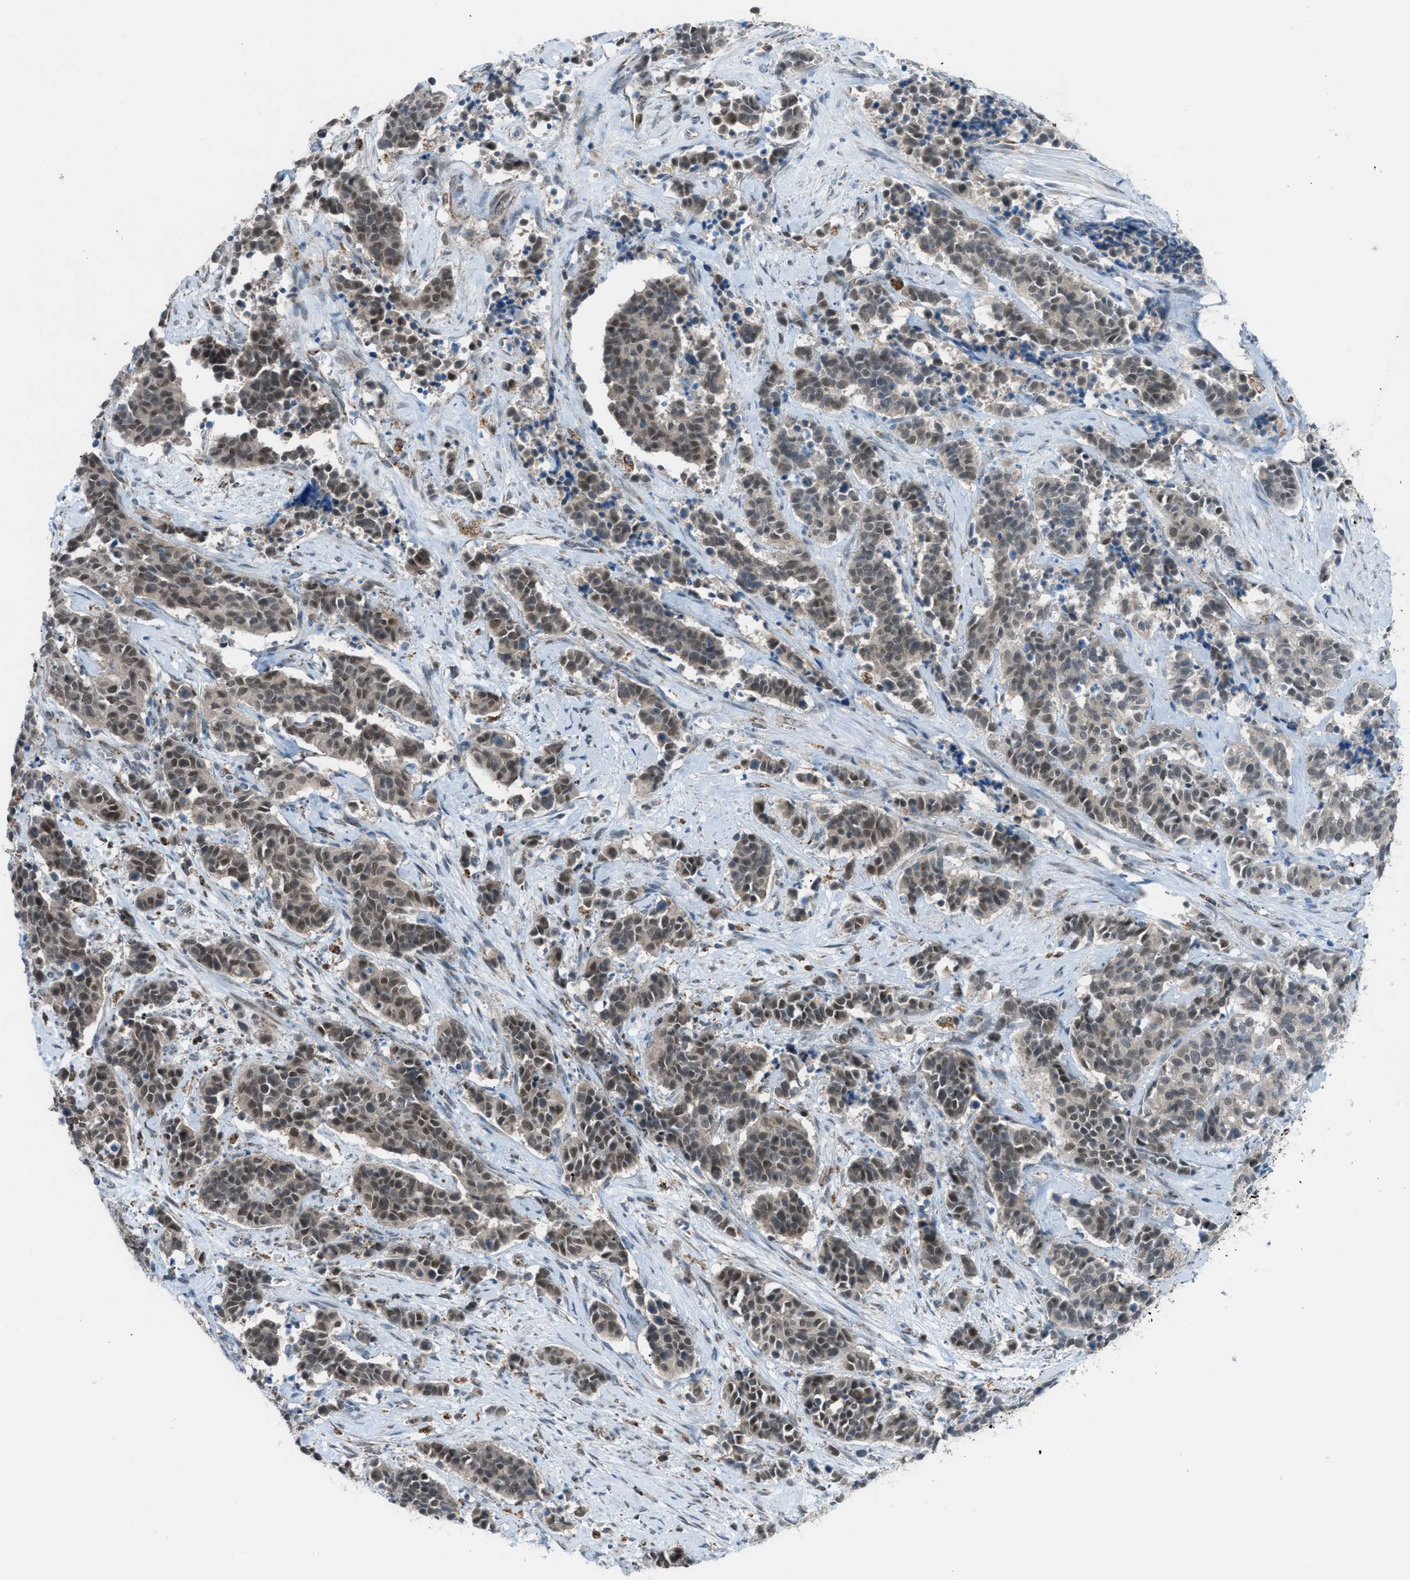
{"staining": {"intensity": "moderate", "quantity": ">75%", "location": "cytoplasmic/membranous,nuclear"}, "tissue": "cervical cancer", "cell_type": "Tumor cells", "image_type": "cancer", "snomed": [{"axis": "morphology", "description": "Squamous cell carcinoma, NOS"}, {"axis": "topography", "description": "Cervix"}], "caption": "Protein positivity by immunohistochemistry (IHC) exhibits moderate cytoplasmic/membranous and nuclear staining in approximately >75% of tumor cells in cervical cancer (squamous cell carcinoma).", "gene": "SRM", "patient": {"sex": "female", "age": 35}}